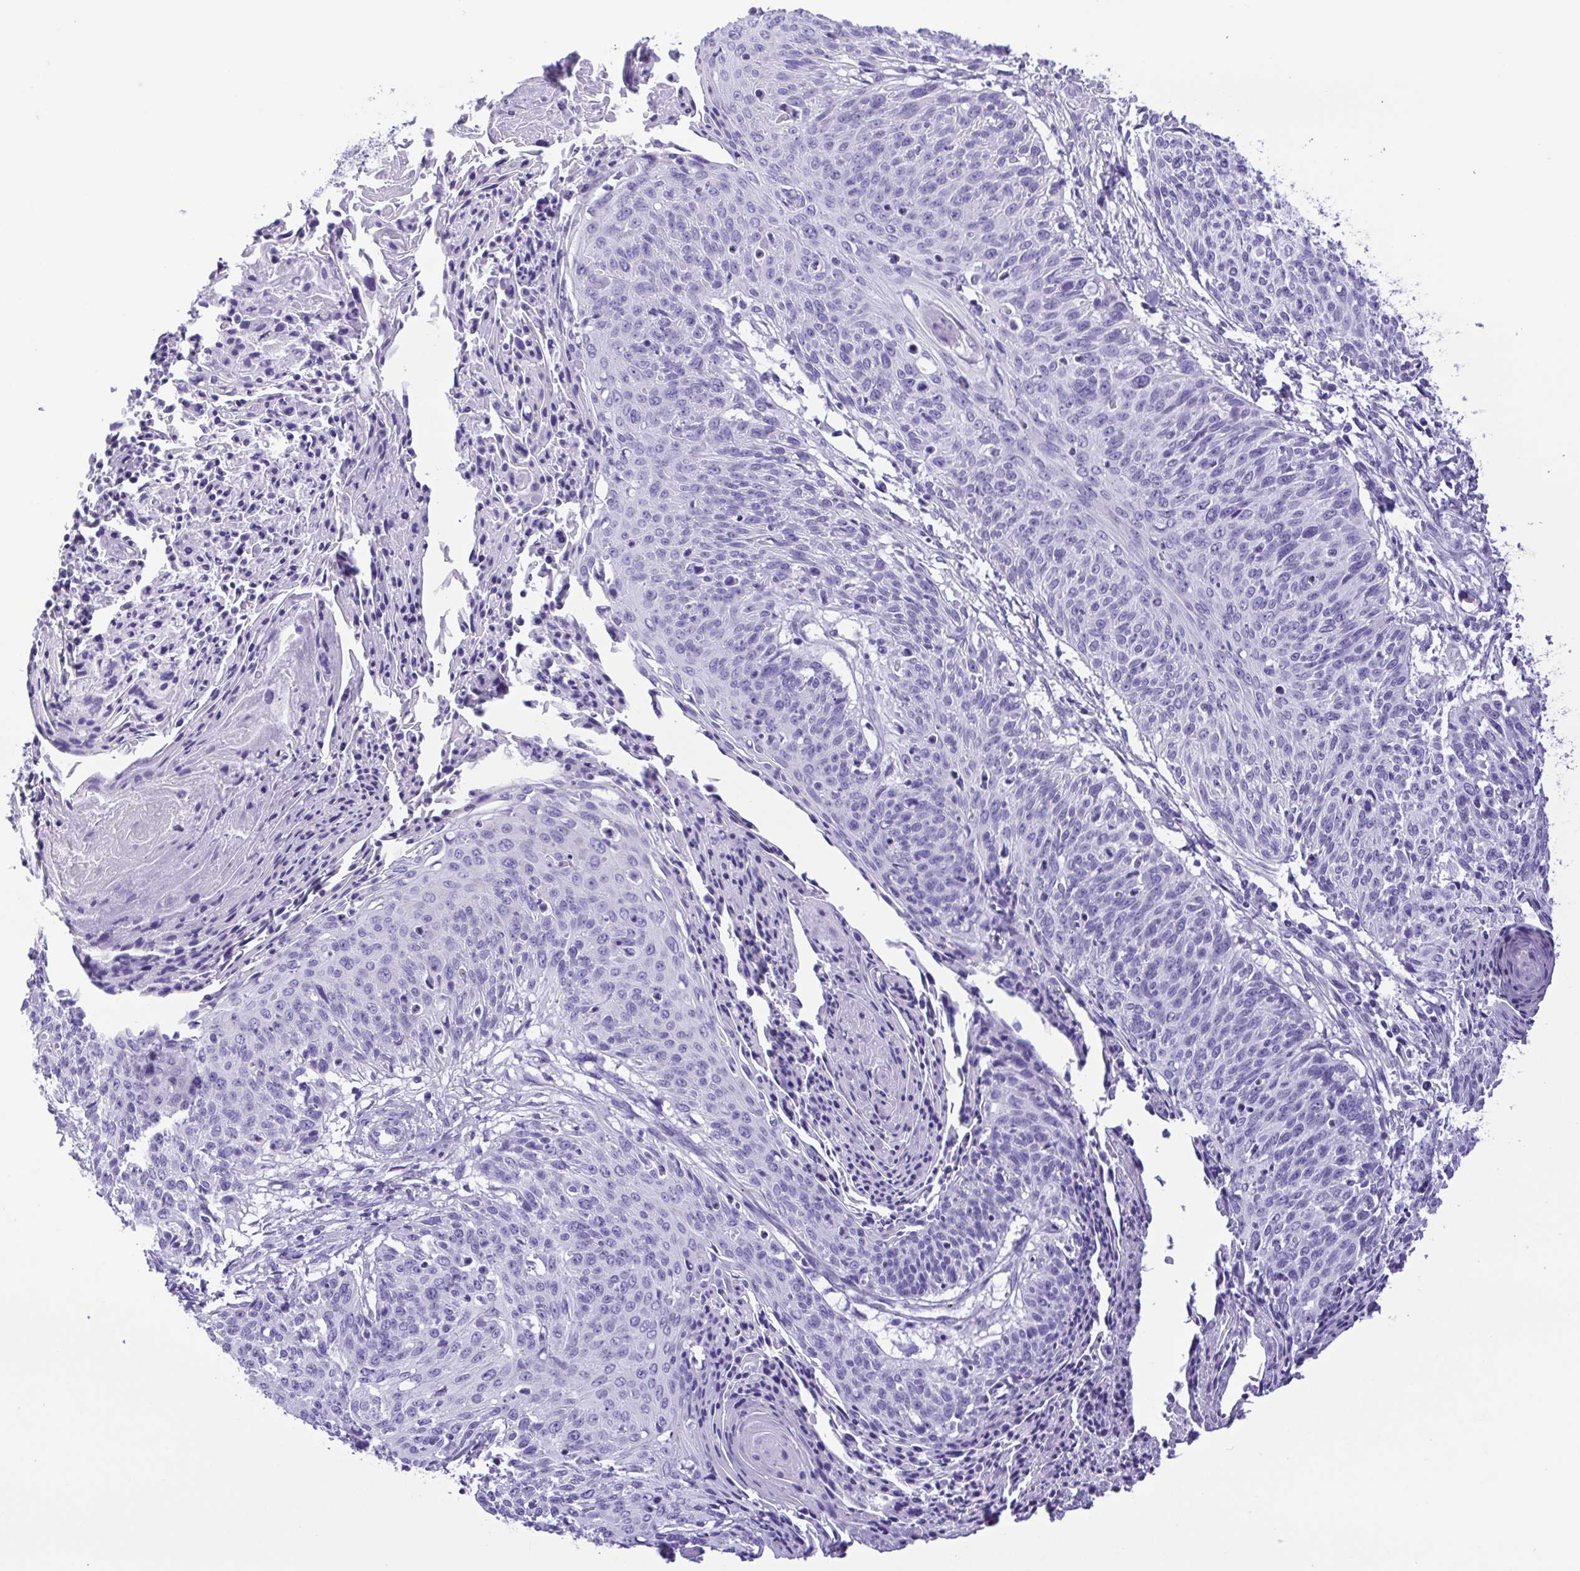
{"staining": {"intensity": "negative", "quantity": "none", "location": "none"}, "tissue": "cervical cancer", "cell_type": "Tumor cells", "image_type": "cancer", "snomed": [{"axis": "morphology", "description": "Squamous cell carcinoma, NOS"}, {"axis": "topography", "description": "Cervix"}], "caption": "DAB (3,3'-diaminobenzidine) immunohistochemical staining of cervical cancer (squamous cell carcinoma) reveals no significant positivity in tumor cells.", "gene": "PAK3", "patient": {"sex": "female", "age": 45}}